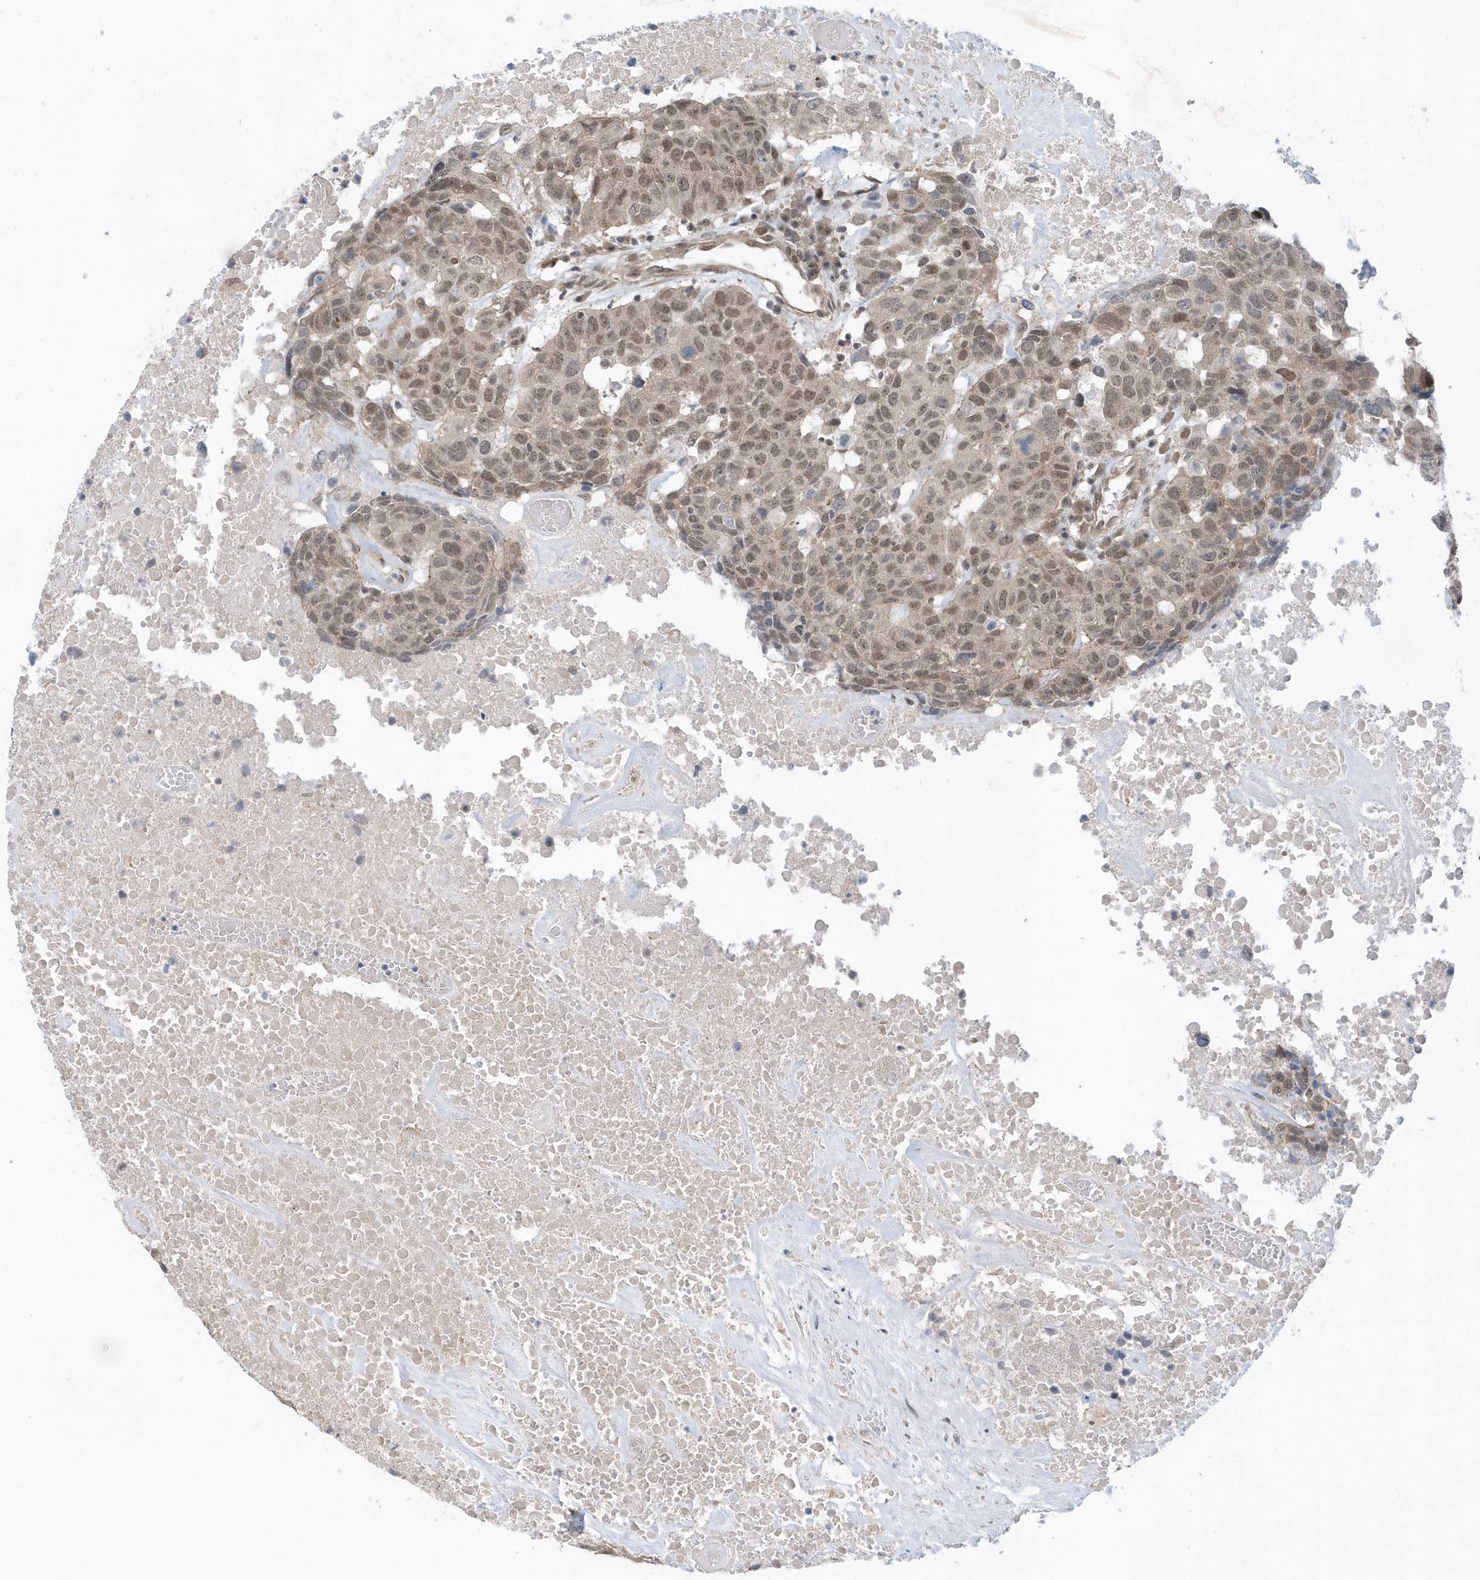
{"staining": {"intensity": "moderate", "quantity": ">75%", "location": "nuclear"}, "tissue": "head and neck cancer", "cell_type": "Tumor cells", "image_type": "cancer", "snomed": [{"axis": "morphology", "description": "Squamous cell carcinoma, NOS"}, {"axis": "topography", "description": "Head-Neck"}], "caption": "Protein expression analysis of human head and neck cancer (squamous cell carcinoma) reveals moderate nuclear expression in approximately >75% of tumor cells.", "gene": "USP53", "patient": {"sex": "male", "age": 66}}